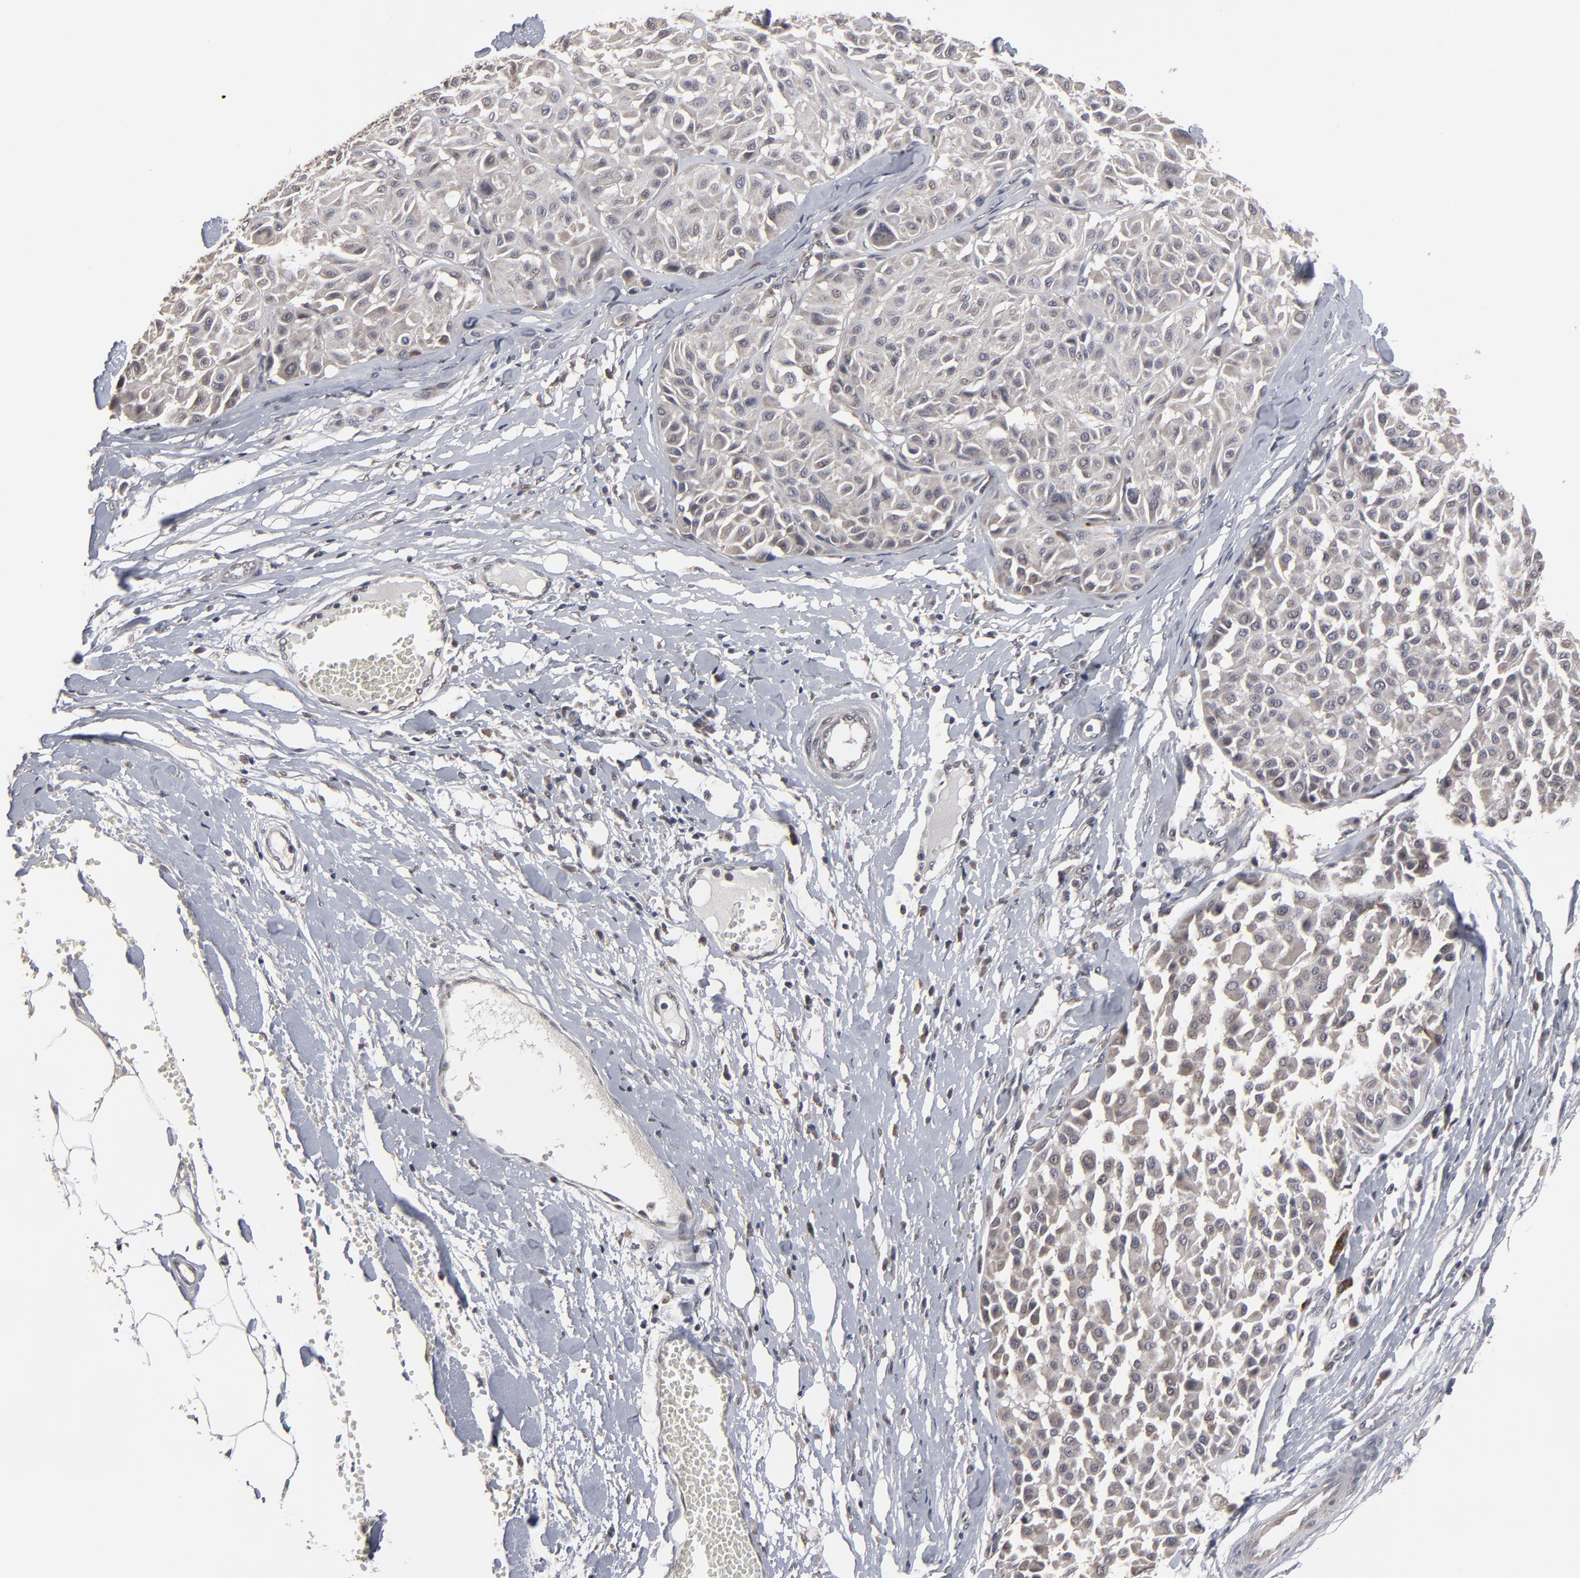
{"staining": {"intensity": "moderate", "quantity": "25%-75%", "location": "cytoplasmic/membranous,nuclear"}, "tissue": "melanoma", "cell_type": "Tumor cells", "image_type": "cancer", "snomed": [{"axis": "morphology", "description": "Malignant melanoma, Metastatic site"}, {"axis": "topography", "description": "Soft tissue"}], "caption": "This is an image of immunohistochemistry staining of melanoma, which shows moderate staining in the cytoplasmic/membranous and nuclear of tumor cells.", "gene": "SLC22A17", "patient": {"sex": "male", "age": 41}}